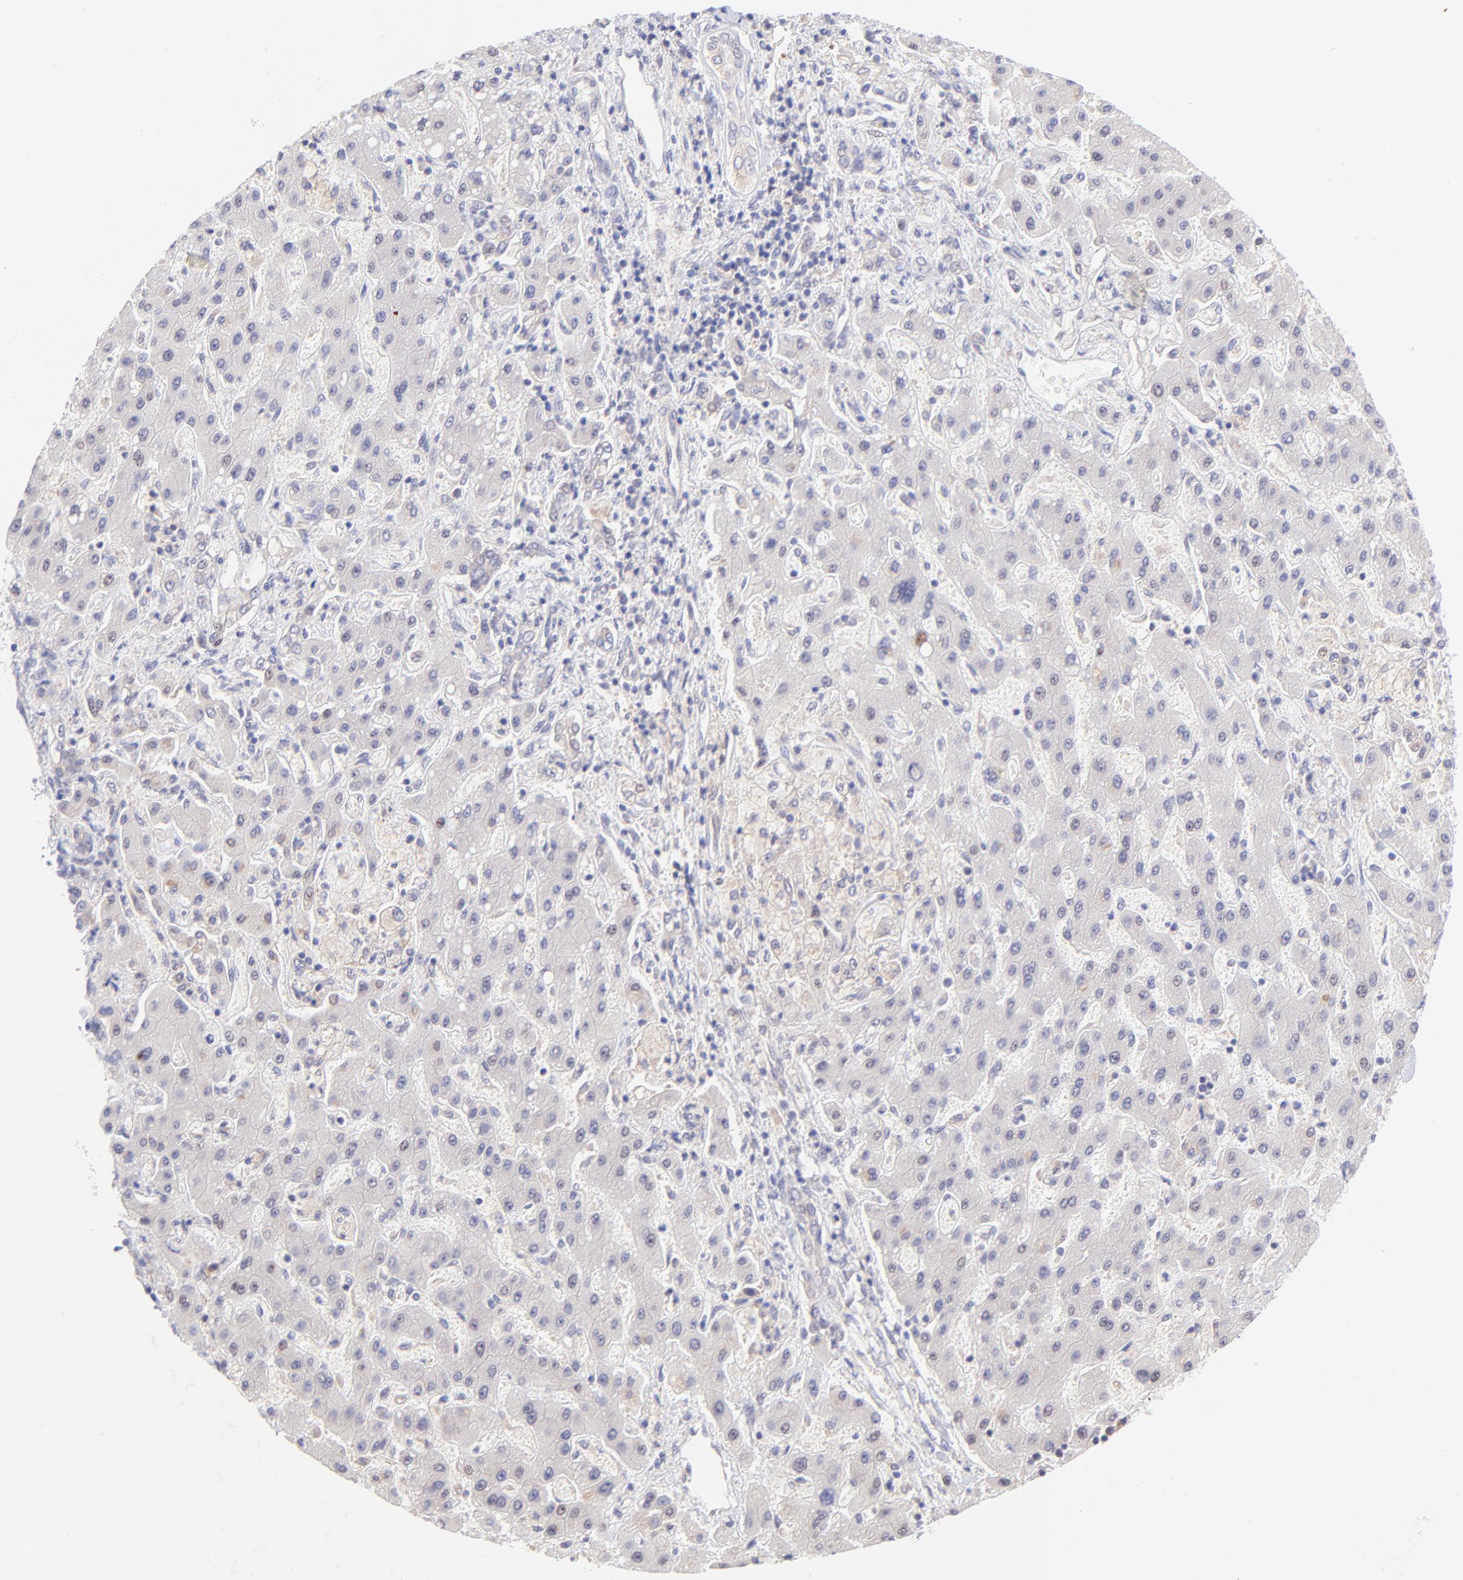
{"staining": {"intensity": "negative", "quantity": "none", "location": "none"}, "tissue": "liver cancer", "cell_type": "Tumor cells", "image_type": "cancer", "snomed": [{"axis": "morphology", "description": "Cholangiocarcinoma"}, {"axis": "topography", "description": "Liver"}], "caption": "This image is of liver cancer (cholangiocarcinoma) stained with IHC to label a protein in brown with the nuclei are counter-stained blue. There is no positivity in tumor cells.", "gene": "PBDC1", "patient": {"sex": "male", "age": 50}}